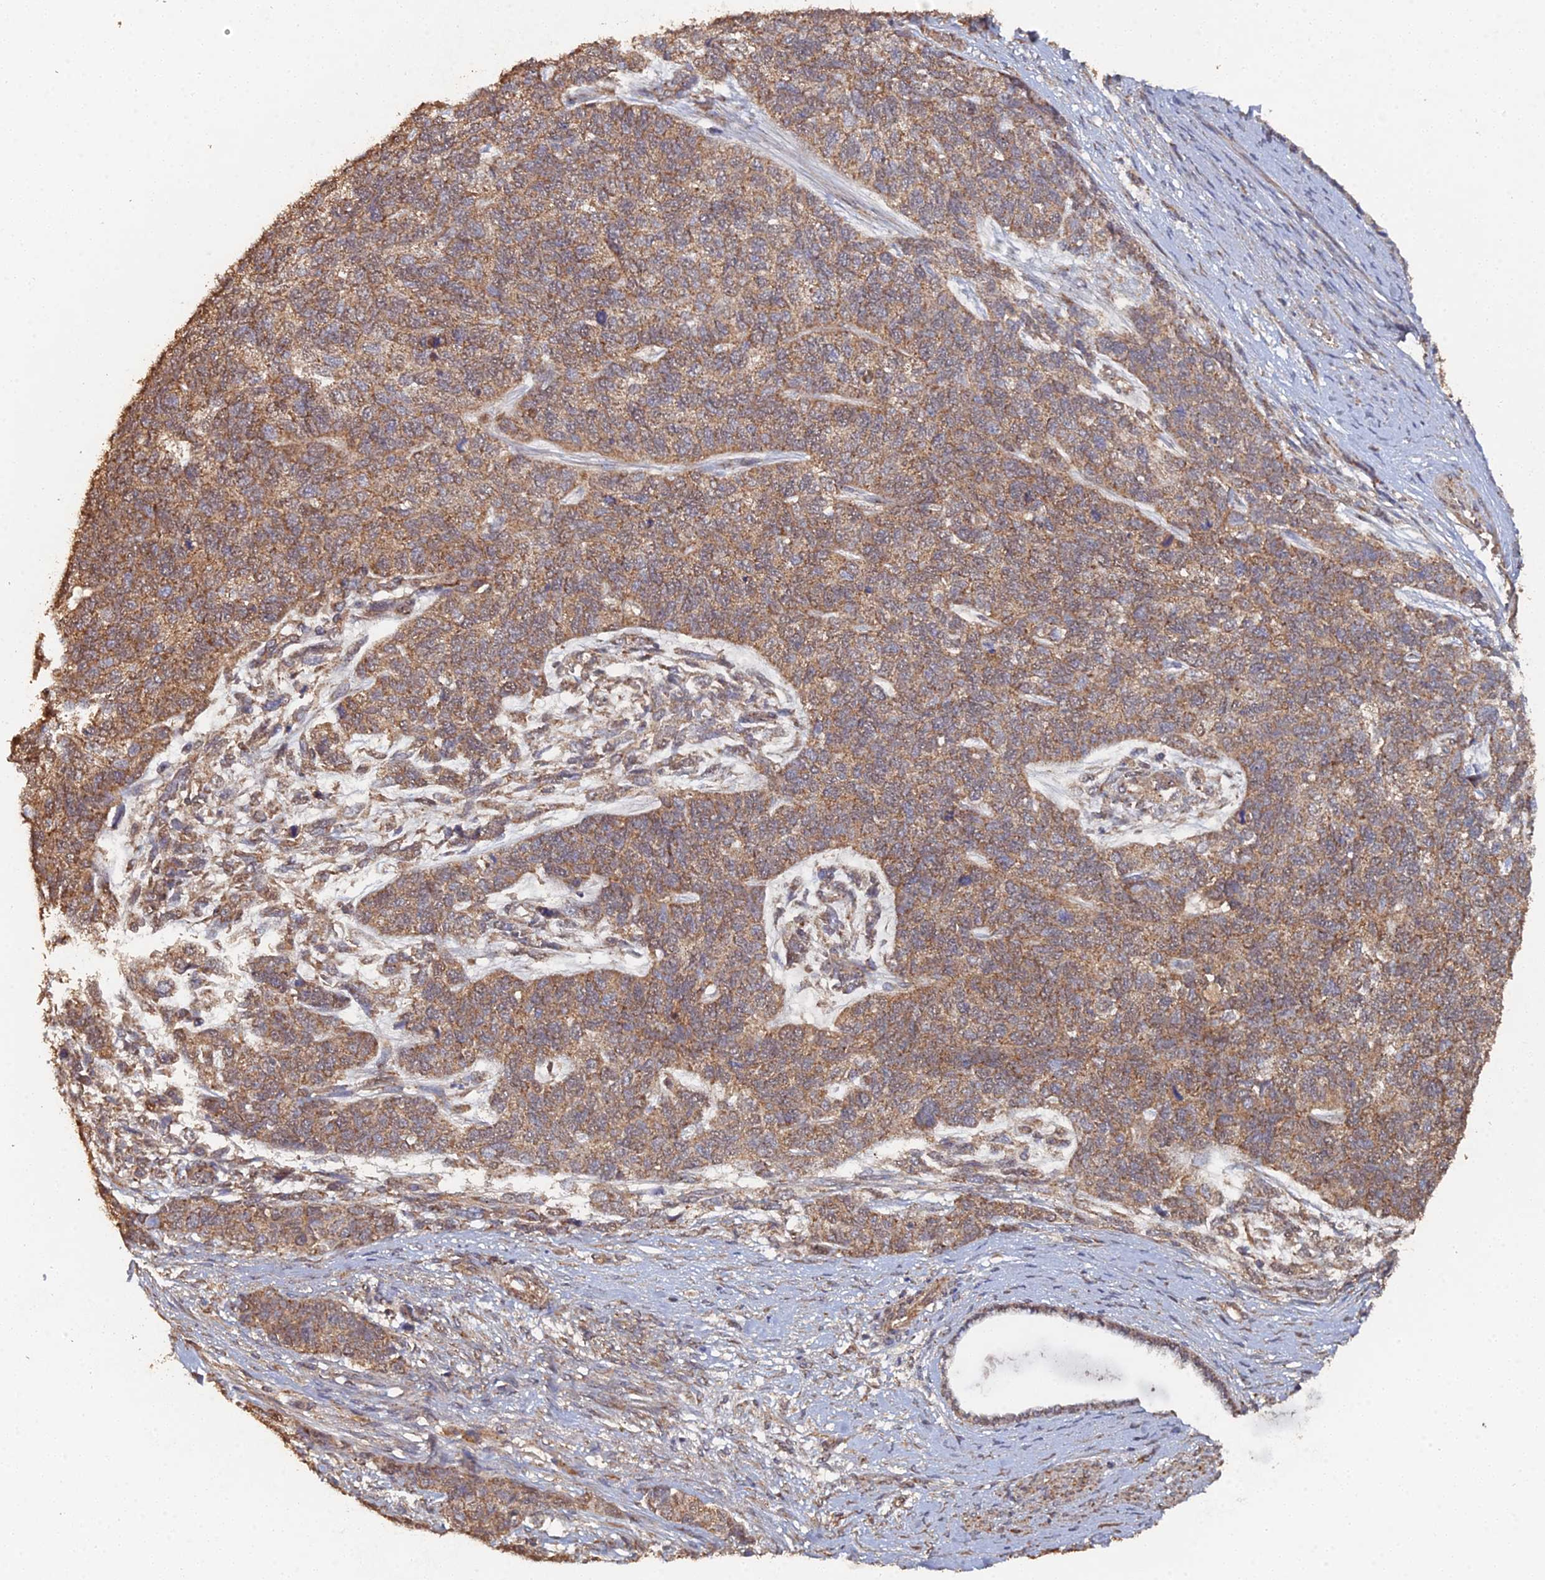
{"staining": {"intensity": "moderate", "quantity": ">75%", "location": "cytoplasmic/membranous"}, "tissue": "cervical cancer", "cell_type": "Tumor cells", "image_type": "cancer", "snomed": [{"axis": "morphology", "description": "Squamous cell carcinoma, NOS"}, {"axis": "topography", "description": "Cervix"}], "caption": "A brown stain shows moderate cytoplasmic/membranous positivity of a protein in human cervical cancer tumor cells.", "gene": "SPANXN4", "patient": {"sex": "female", "age": 63}}